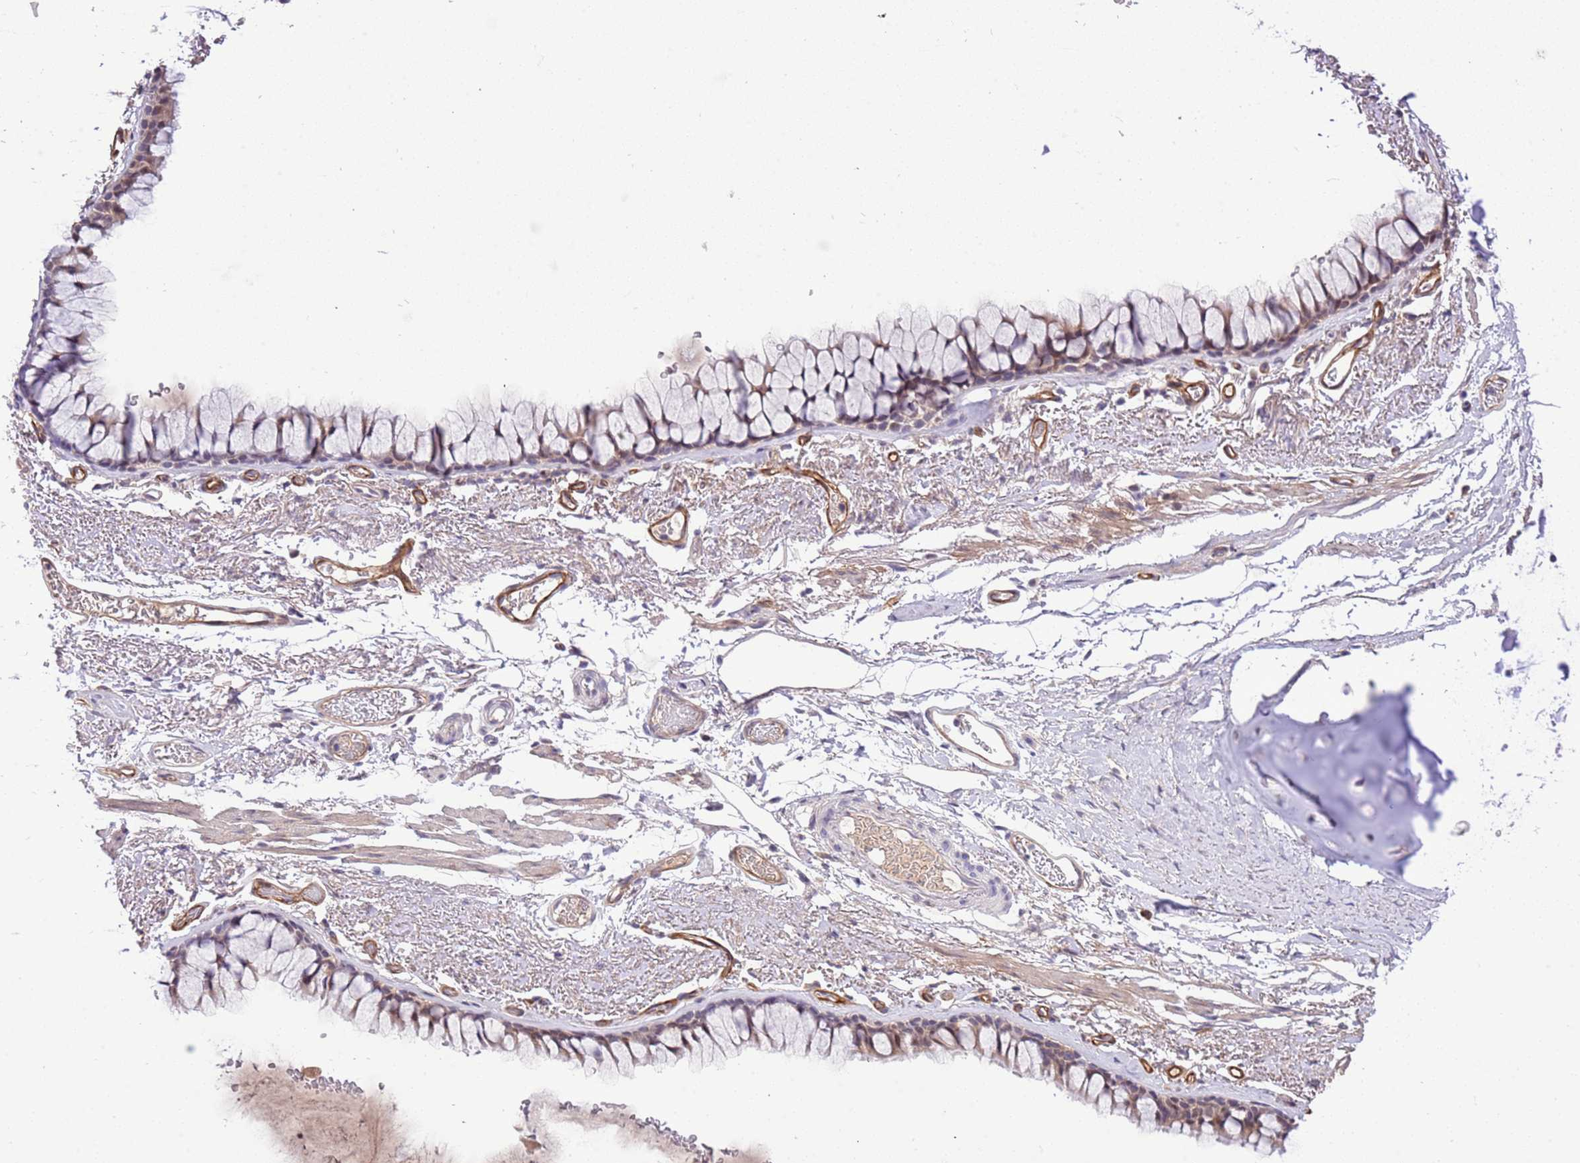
{"staining": {"intensity": "weak", "quantity": "<25%", "location": "cytoplasmic/membranous"}, "tissue": "bronchus", "cell_type": "Respiratory epithelial cells", "image_type": "normal", "snomed": [{"axis": "morphology", "description": "Normal tissue, NOS"}, {"axis": "topography", "description": "Bronchus"}], "caption": "Human bronchus stained for a protein using IHC exhibits no positivity in respiratory epithelial cells.", "gene": "MAGEF1", "patient": {"sex": "male", "age": 65}}